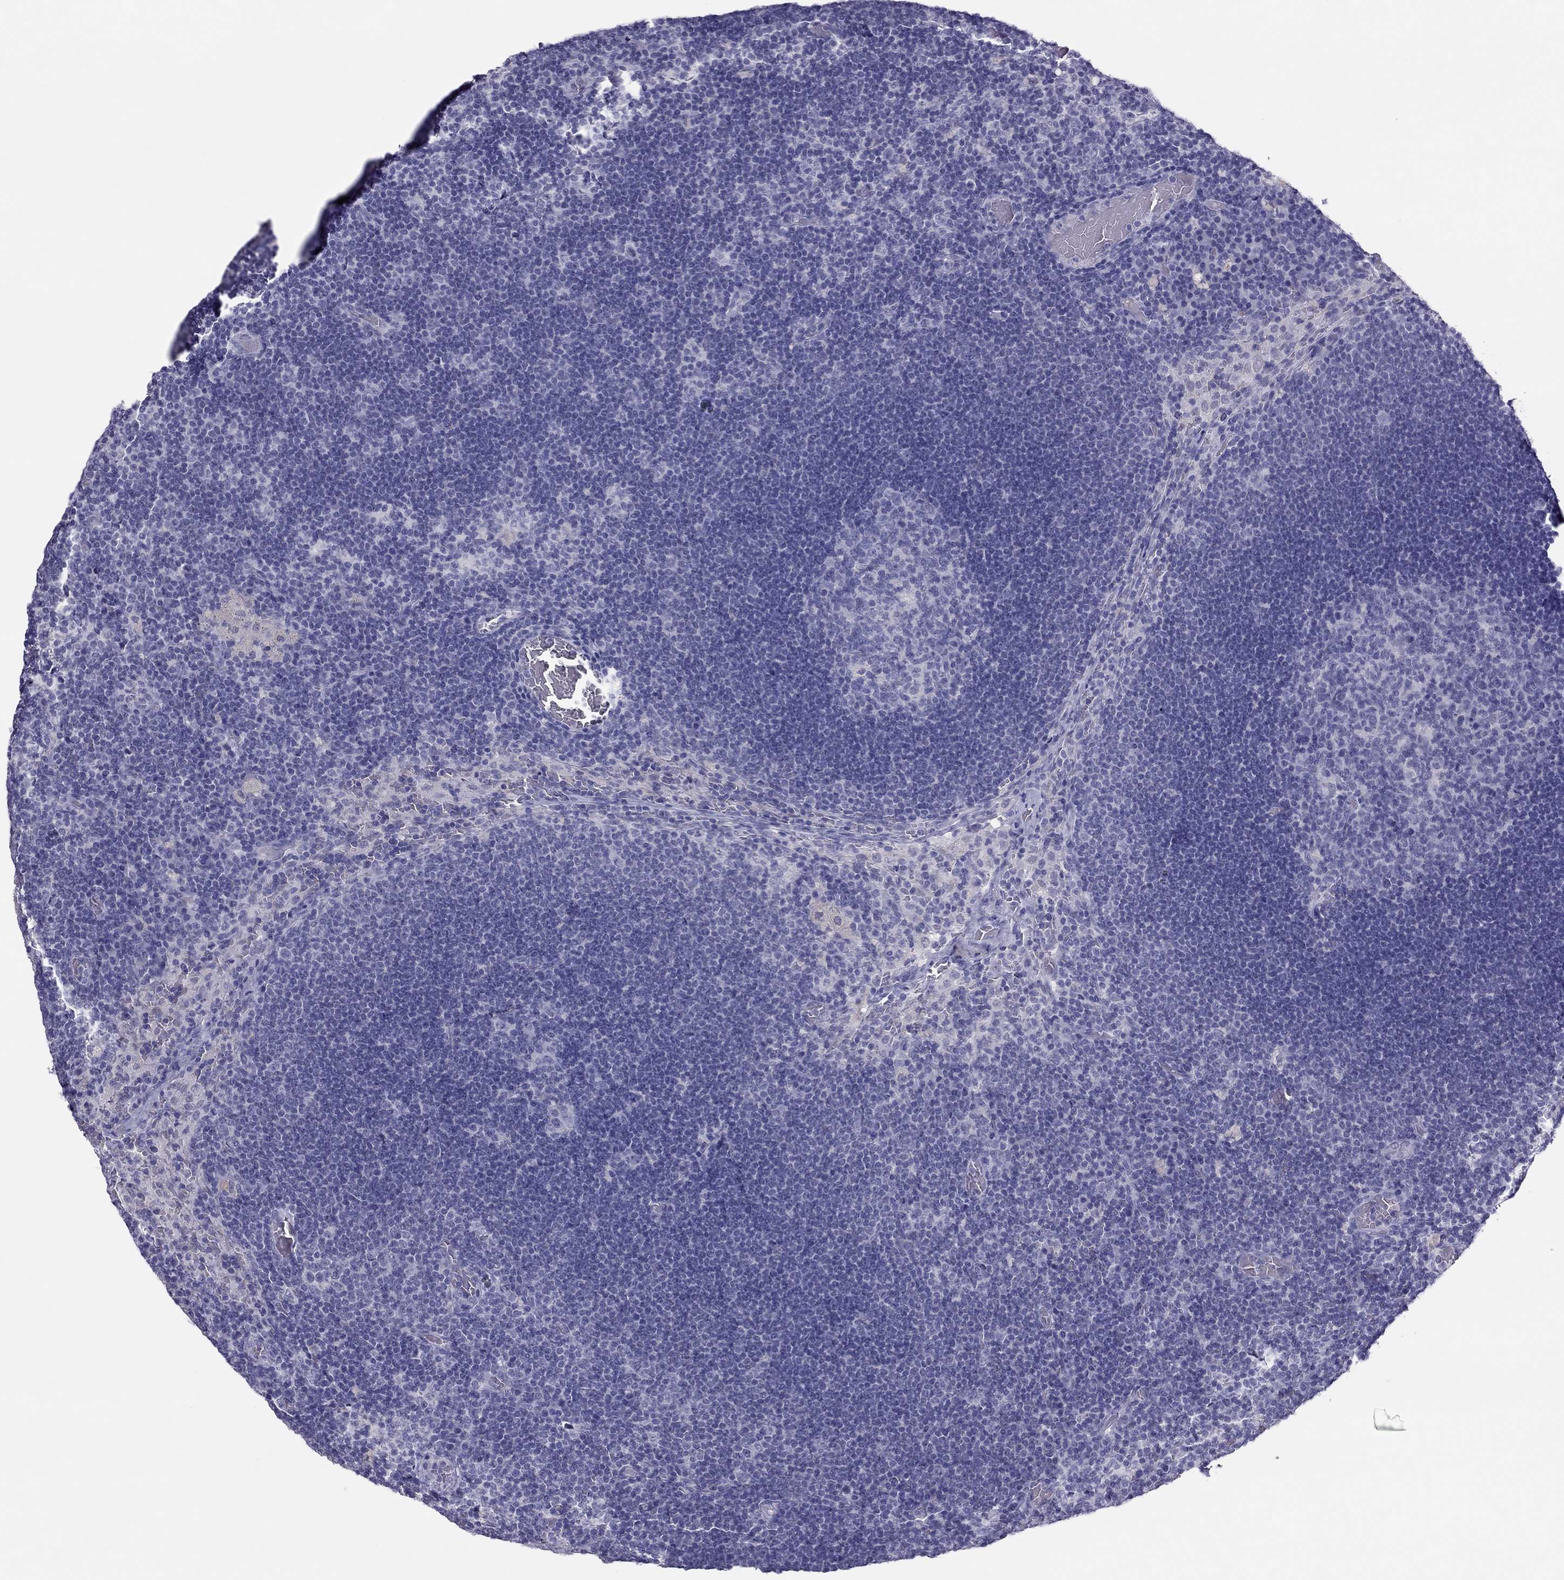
{"staining": {"intensity": "negative", "quantity": "none", "location": "none"}, "tissue": "lymph node", "cell_type": "Germinal center cells", "image_type": "normal", "snomed": [{"axis": "morphology", "description": "Normal tissue, NOS"}, {"axis": "topography", "description": "Lymph node"}], "caption": "This is an immunohistochemistry (IHC) photomicrograph of unremarkable human lymph node. There is no expression in germinal center cells.", "gene": "PHOX2A", "patient": {"sex": "male", "age": 63}}